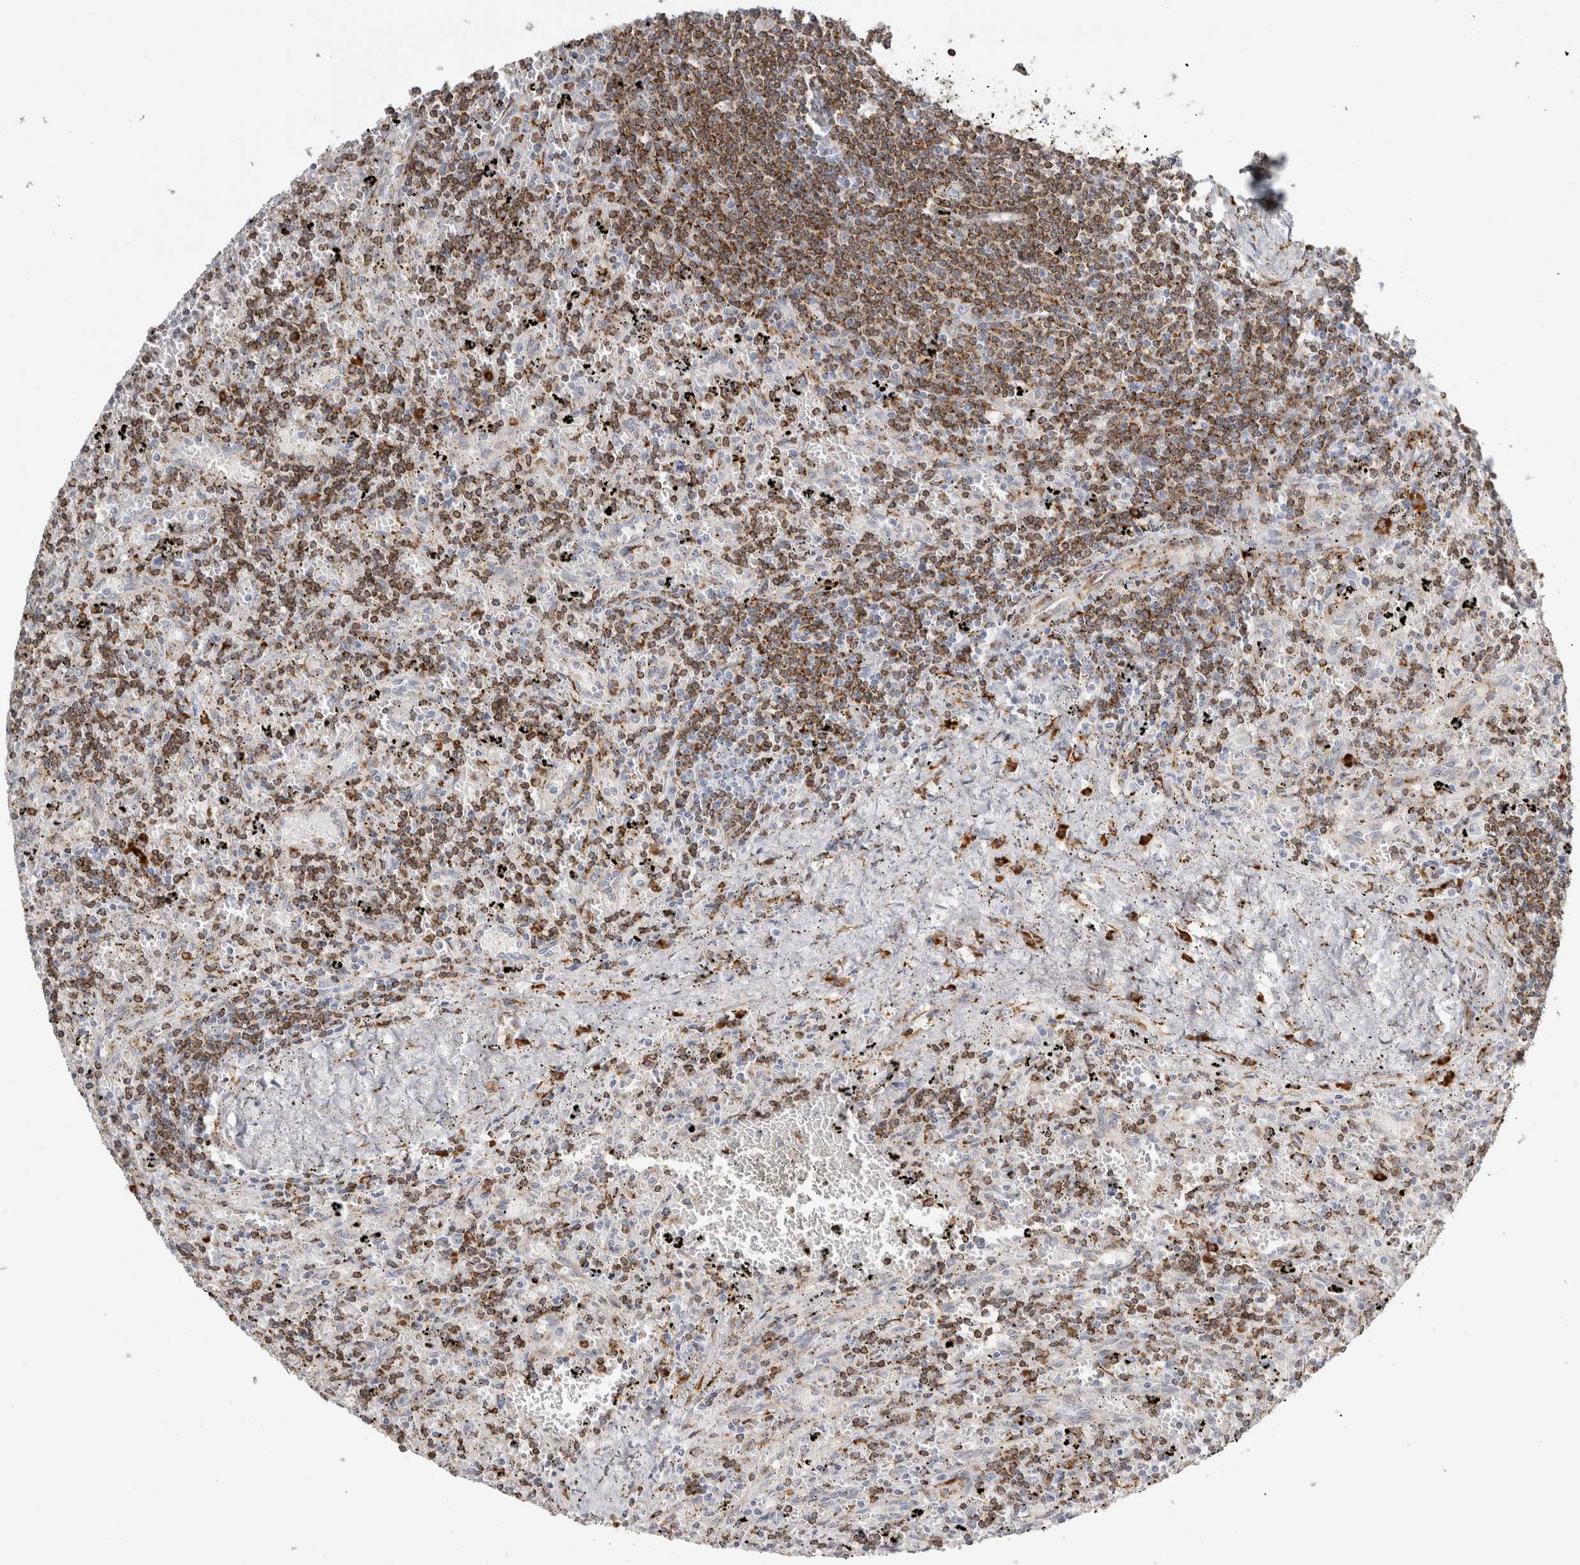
{"staining": {"intensity": "negative", "quantity": "none", "location": "none"}, "tissue": "lymphoma", "cell_type": "Tumor cells", "image_type": "cancer", "snomed": [{"axis": "morphology", "description": "Malignant lymphoma, non-Hodgkin's type, Low grade"}, {"axis": "topography", "description": "Spleen"}], "caption": "The immunohistochemistry (IHC) image has no significant expression in tumor cells of lymphoma tissue. Nuclei are stained in blue.", "gene": "OSTN", "patient": {"sex": "male", "age": 76}}